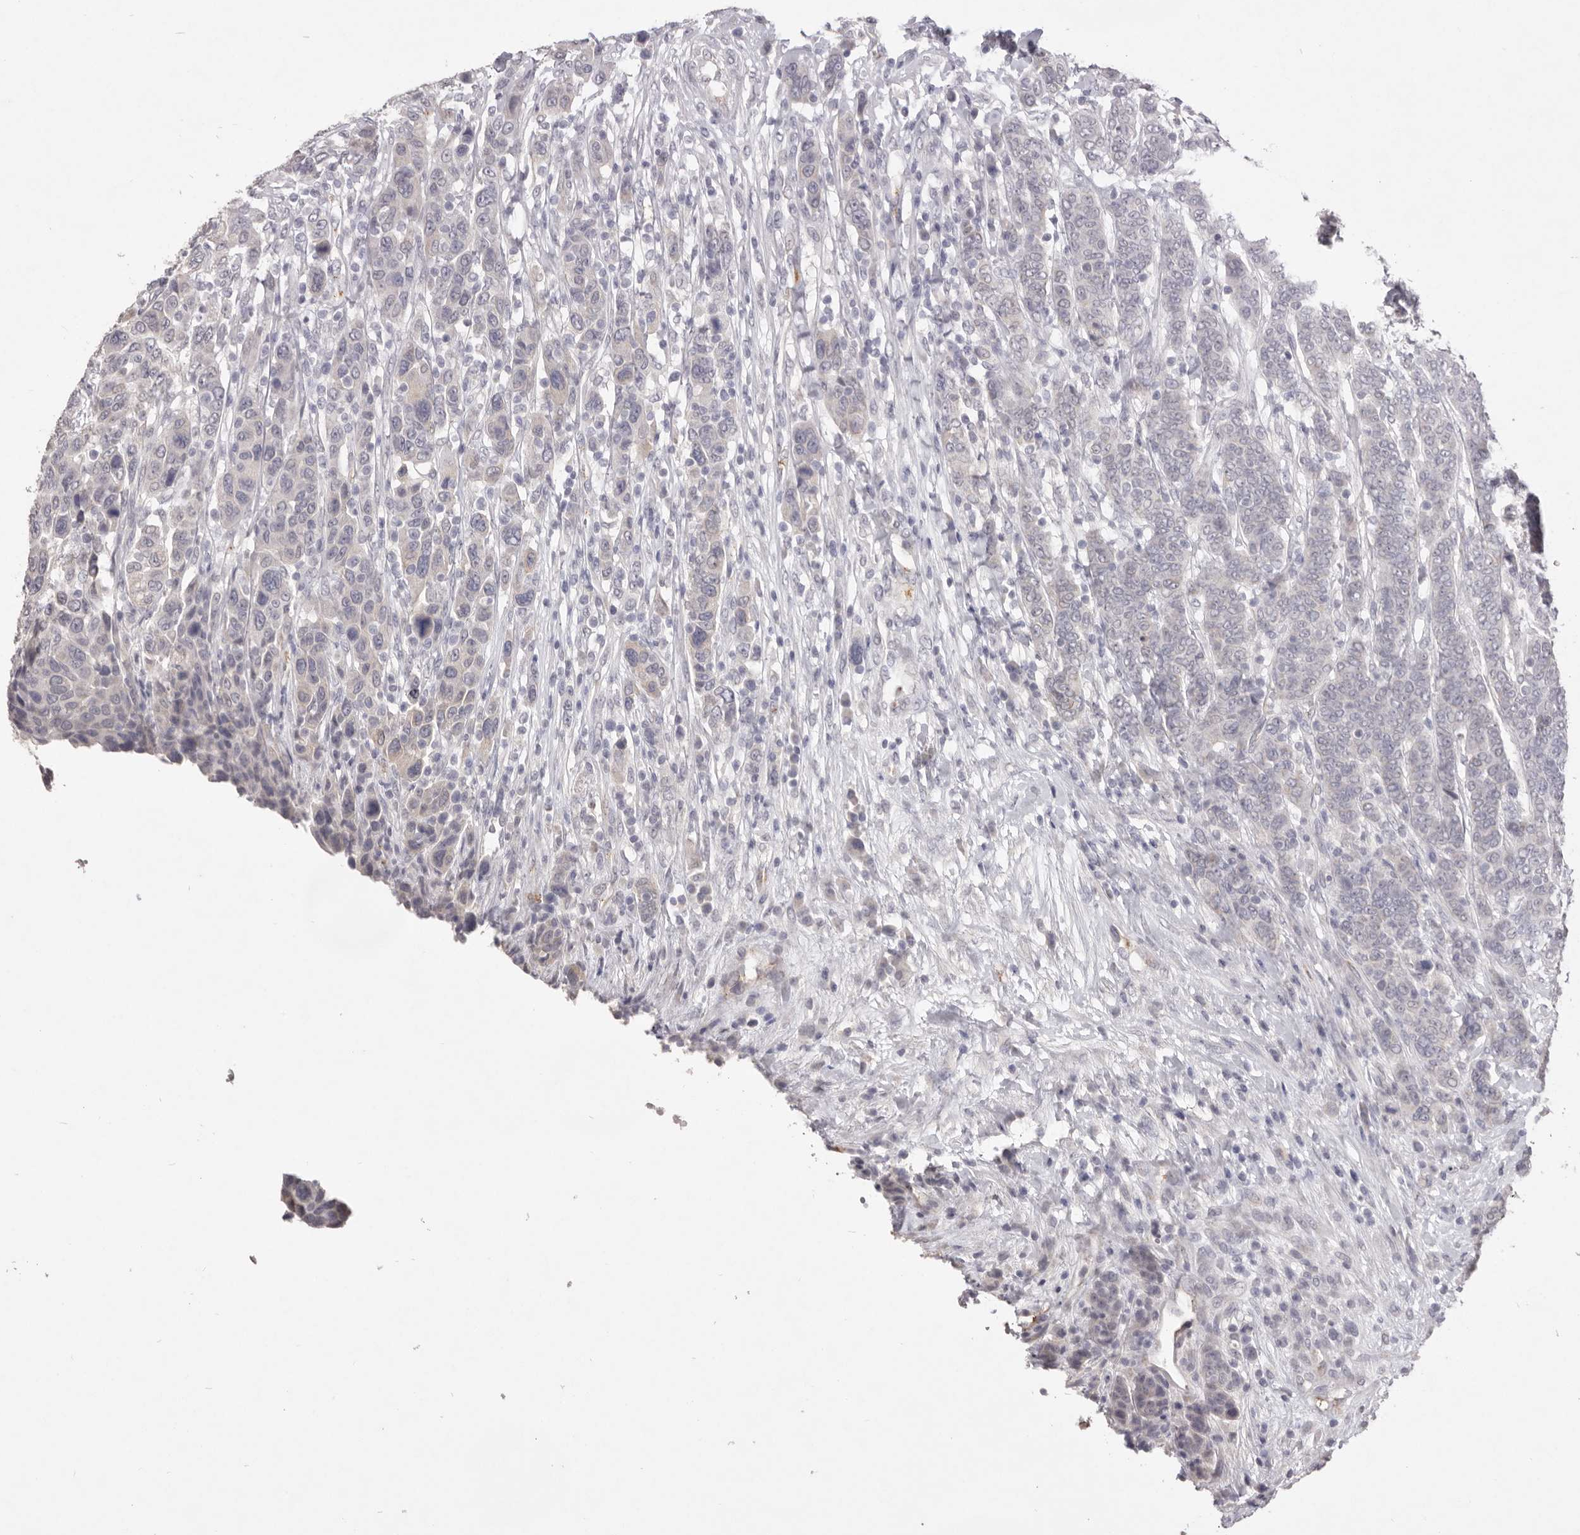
{"staining": {"intensity": "negative", "quantity": "none", "location": "none"}, "tissue": "breast cancer", "cell_type": "Tumor cells", "image_type": "cancer", "snomed": [{"axis": "morphology", "description": "Duct carcinoma"}, {"axis": "topography", "description": "Breast"}], "caption": "This is a image of IHC staining of breast cancer (invasive ductal carcinoma), which shows no staining in tumor cells.", "gene": "ZYG11B", "patient": {"sex": "female", "age": 37}}